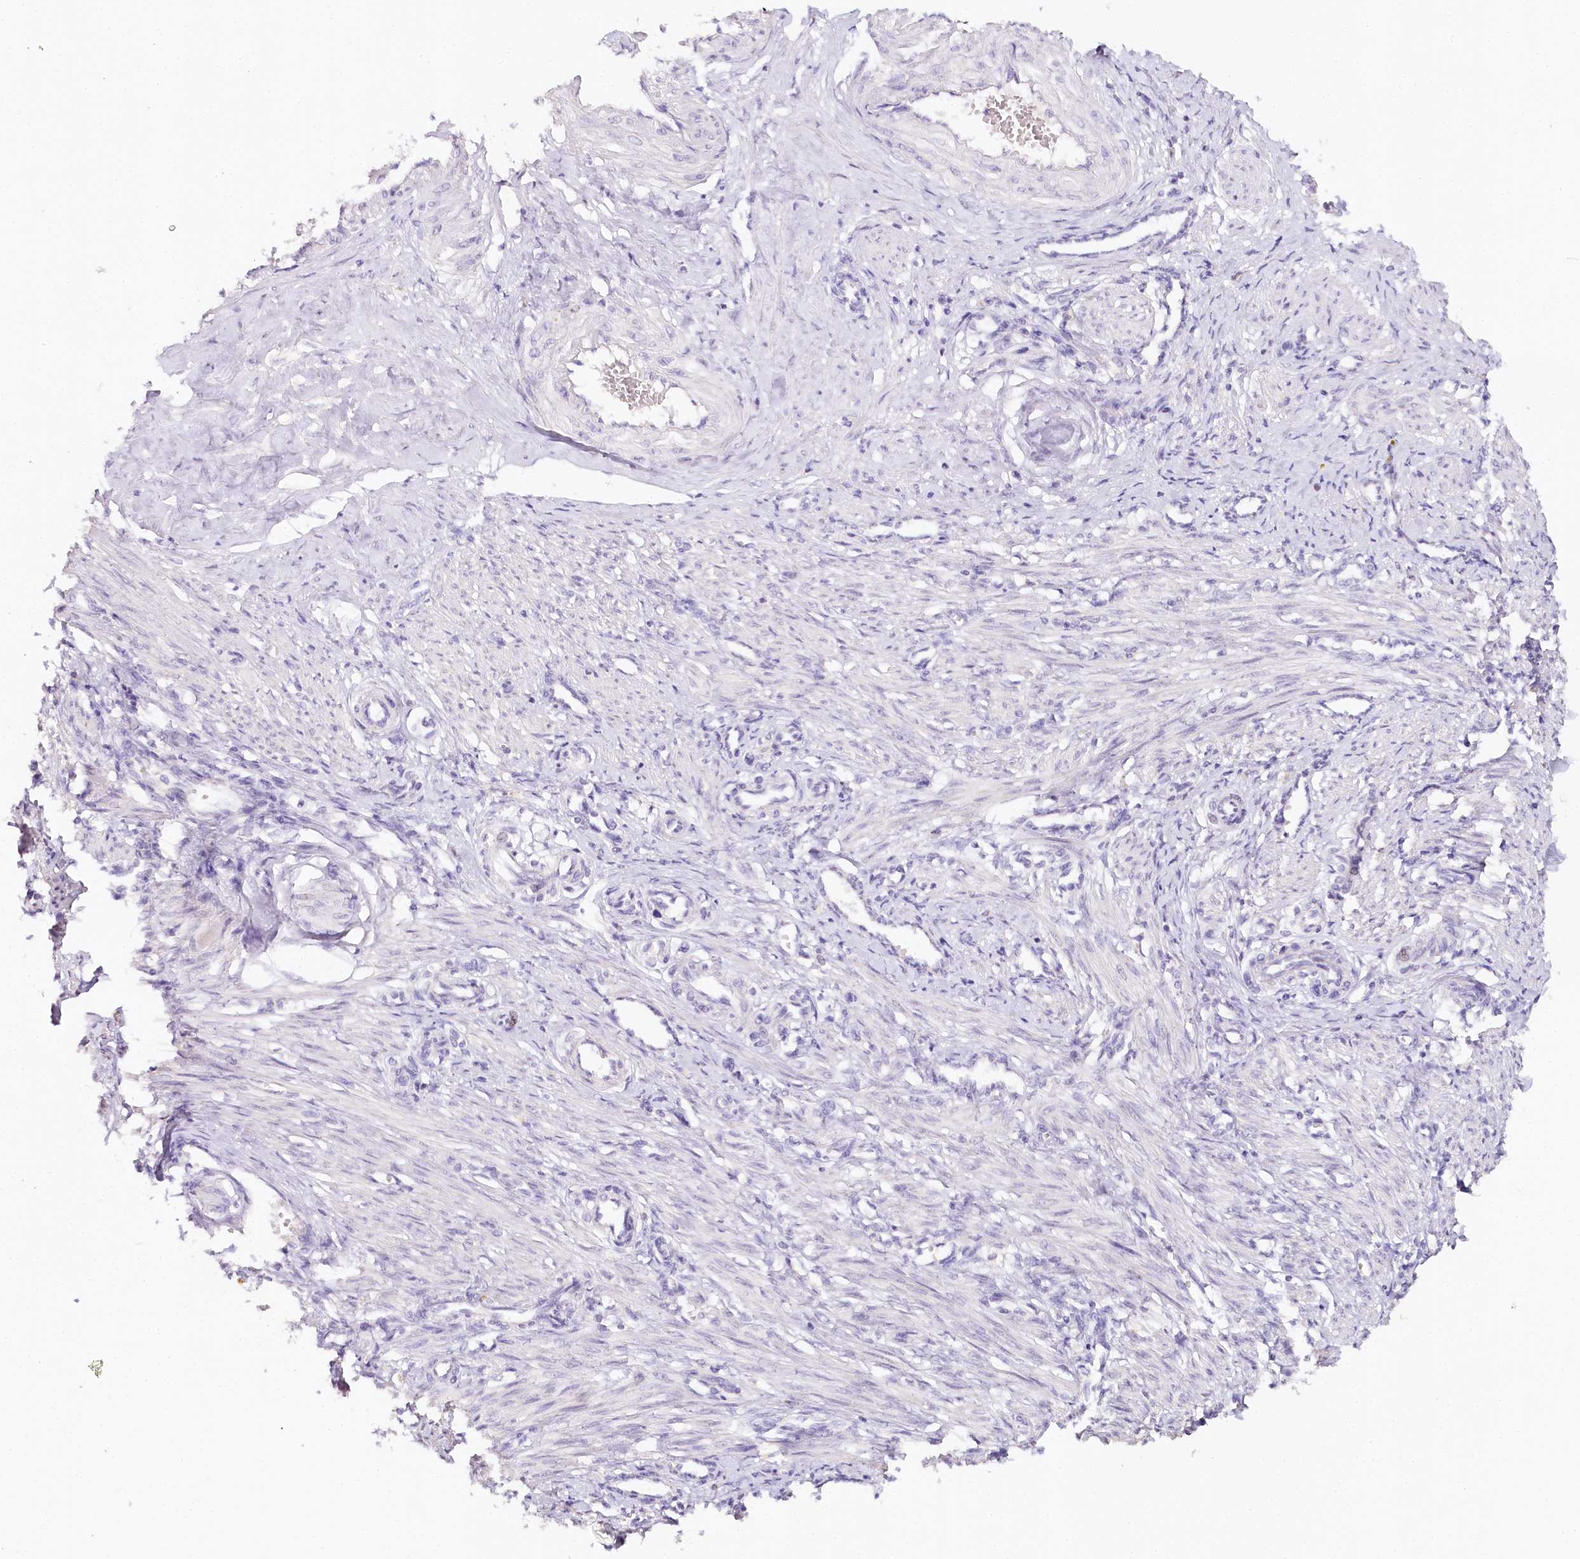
{"staining": {"intensity": "negative", "quantity": "none", "location": "none"}, "tissue": "smooth muscle", "cell_type": "Smooth muscle cells", "image_type": "normal", "snomed": [{"axis": "morphology", "description": "Normal tissue, NOS"}, {"axis": "topography", "description": "Endometrium"}], "caption": "Micrograph shows no protein expression in smooth muscle cells of benign smooth muscle.", "gene": "TP53", "patient": {"sex": "female", "age": 33}}